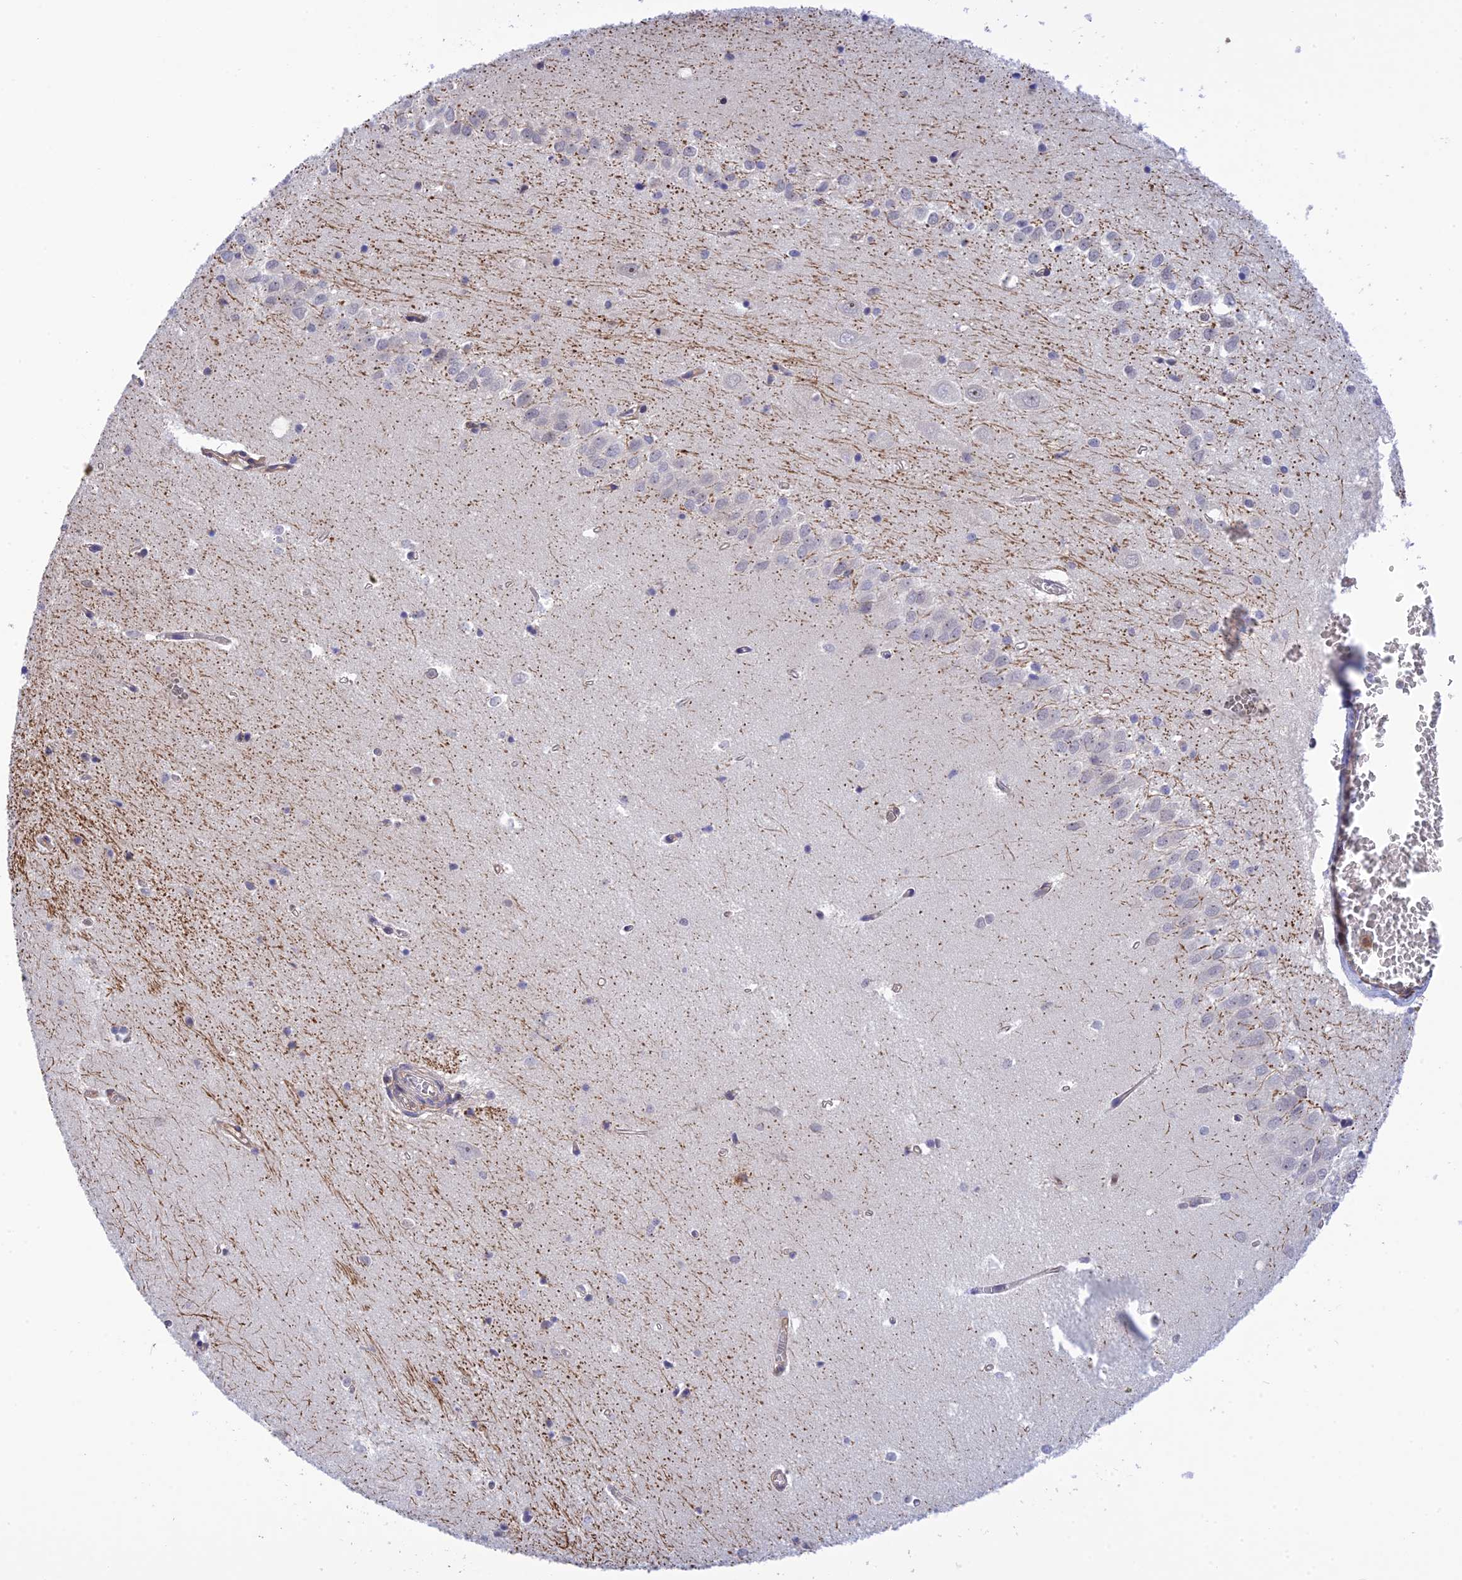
{"staining": {"intensity": "negative", "quantity": "none", "location": "none"}, "tissue": "hippocampus", "cell_type": "Glial cells", "image_type": "normal", "snomed": [{"axis": "morphology", "description": "Normal tissue, NOS"}, {"axis": "topography", "description": "Hippocampus"}], "caption": "Glial cells are negative for brown protein staining in benign hippocampus. Nuclei are stained in blue.", "gene": "TCEA1", "patient": {"sex": "female", "age": 64}}